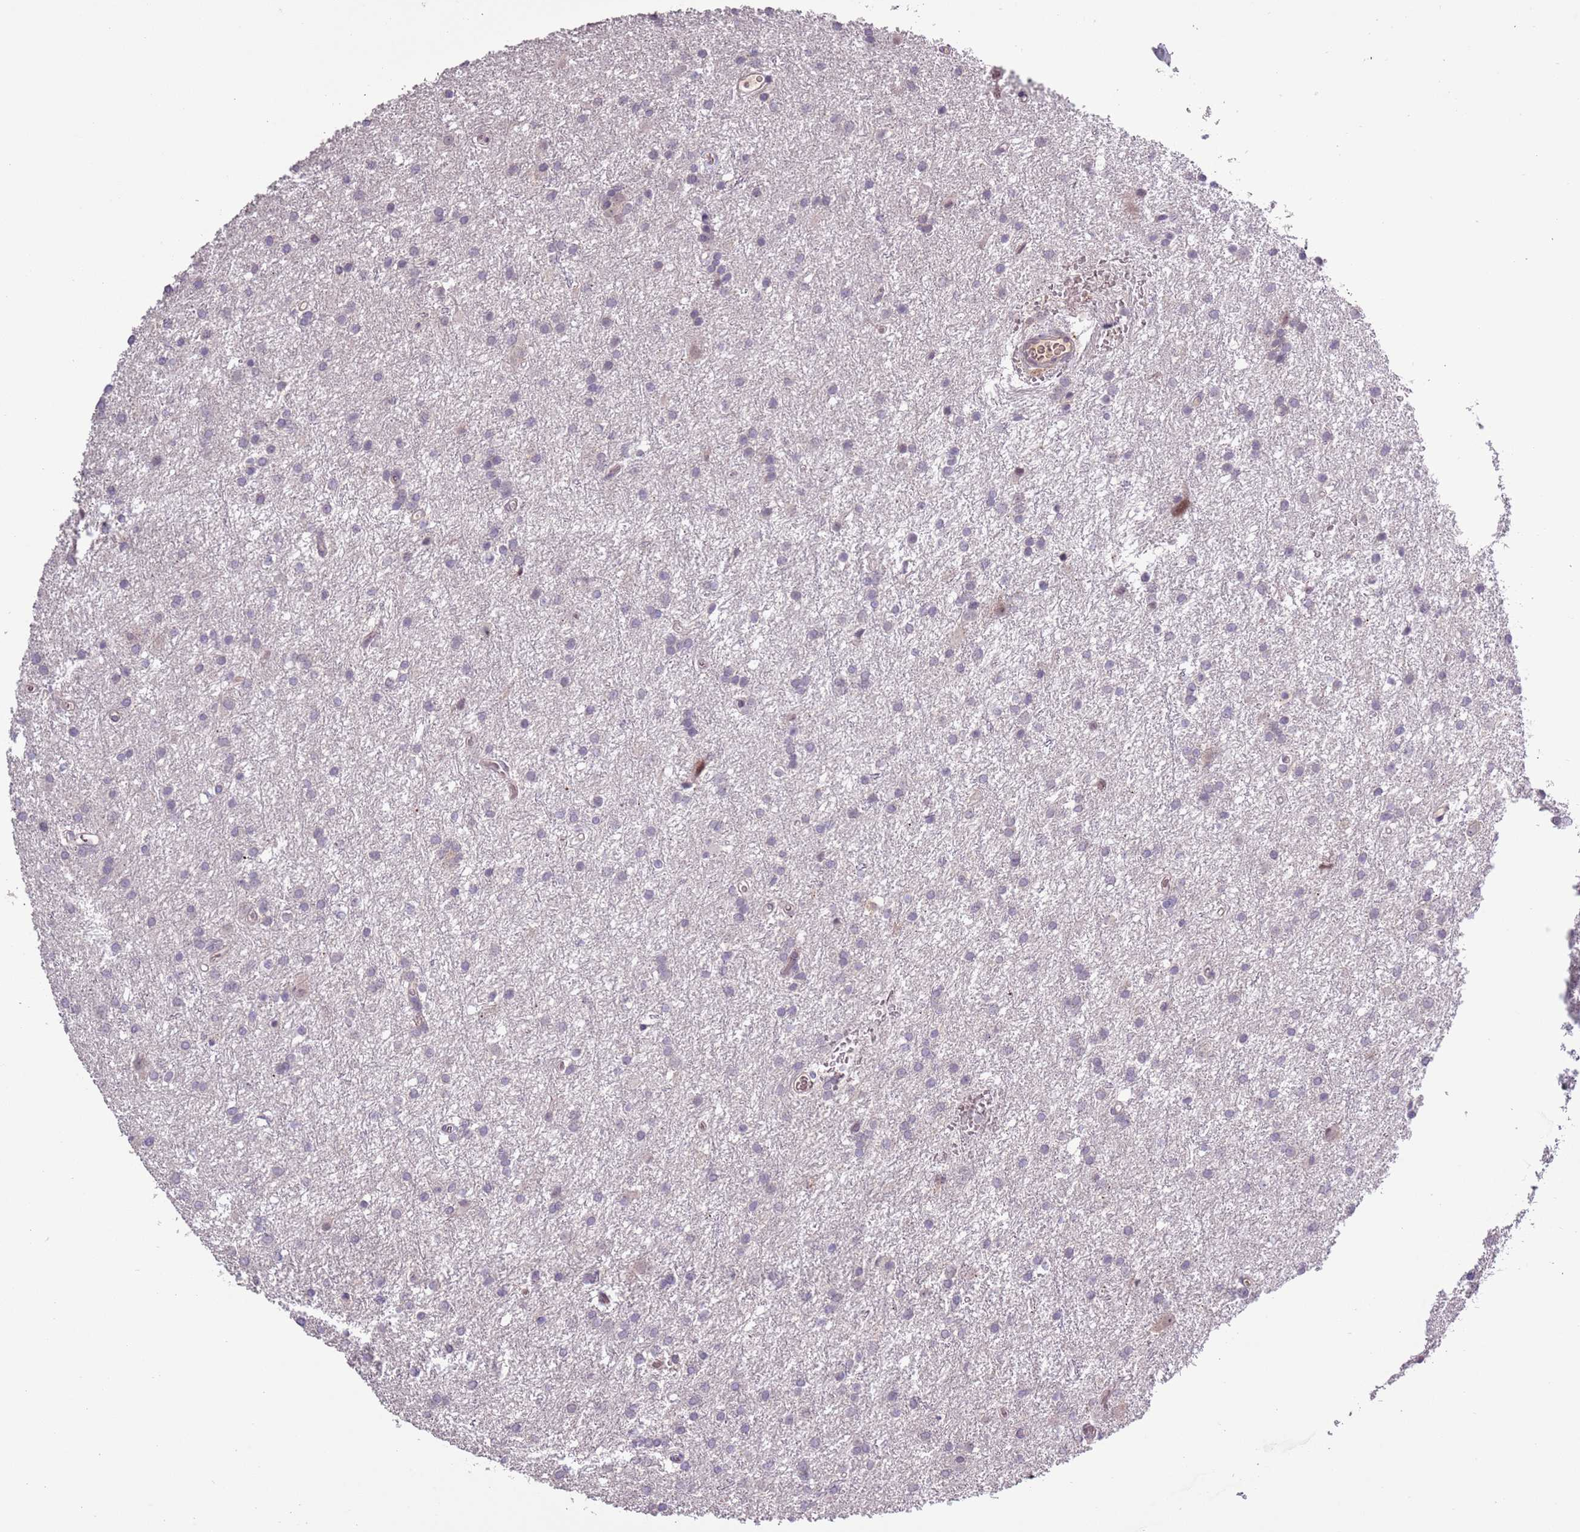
{"staining": {"intensity": "negative", "quantity": "none", "location": "none"}, "tissue": "glioma", "cell_type": "Tumor cells", "image_type": "cancer", "snomed": [{"axis": "morphology", "description": "Glioma, malignant, High grade"}, {"axis": "topography", "description": "Brain"}], "caption": "IHC photomicrograph of neoplastic tissue: glioma stained with DAB demonstrates no significant protein positivity in tumor cells.", "gene": "SHROOM3", "patient": {"sex": "female", "age": 50}}